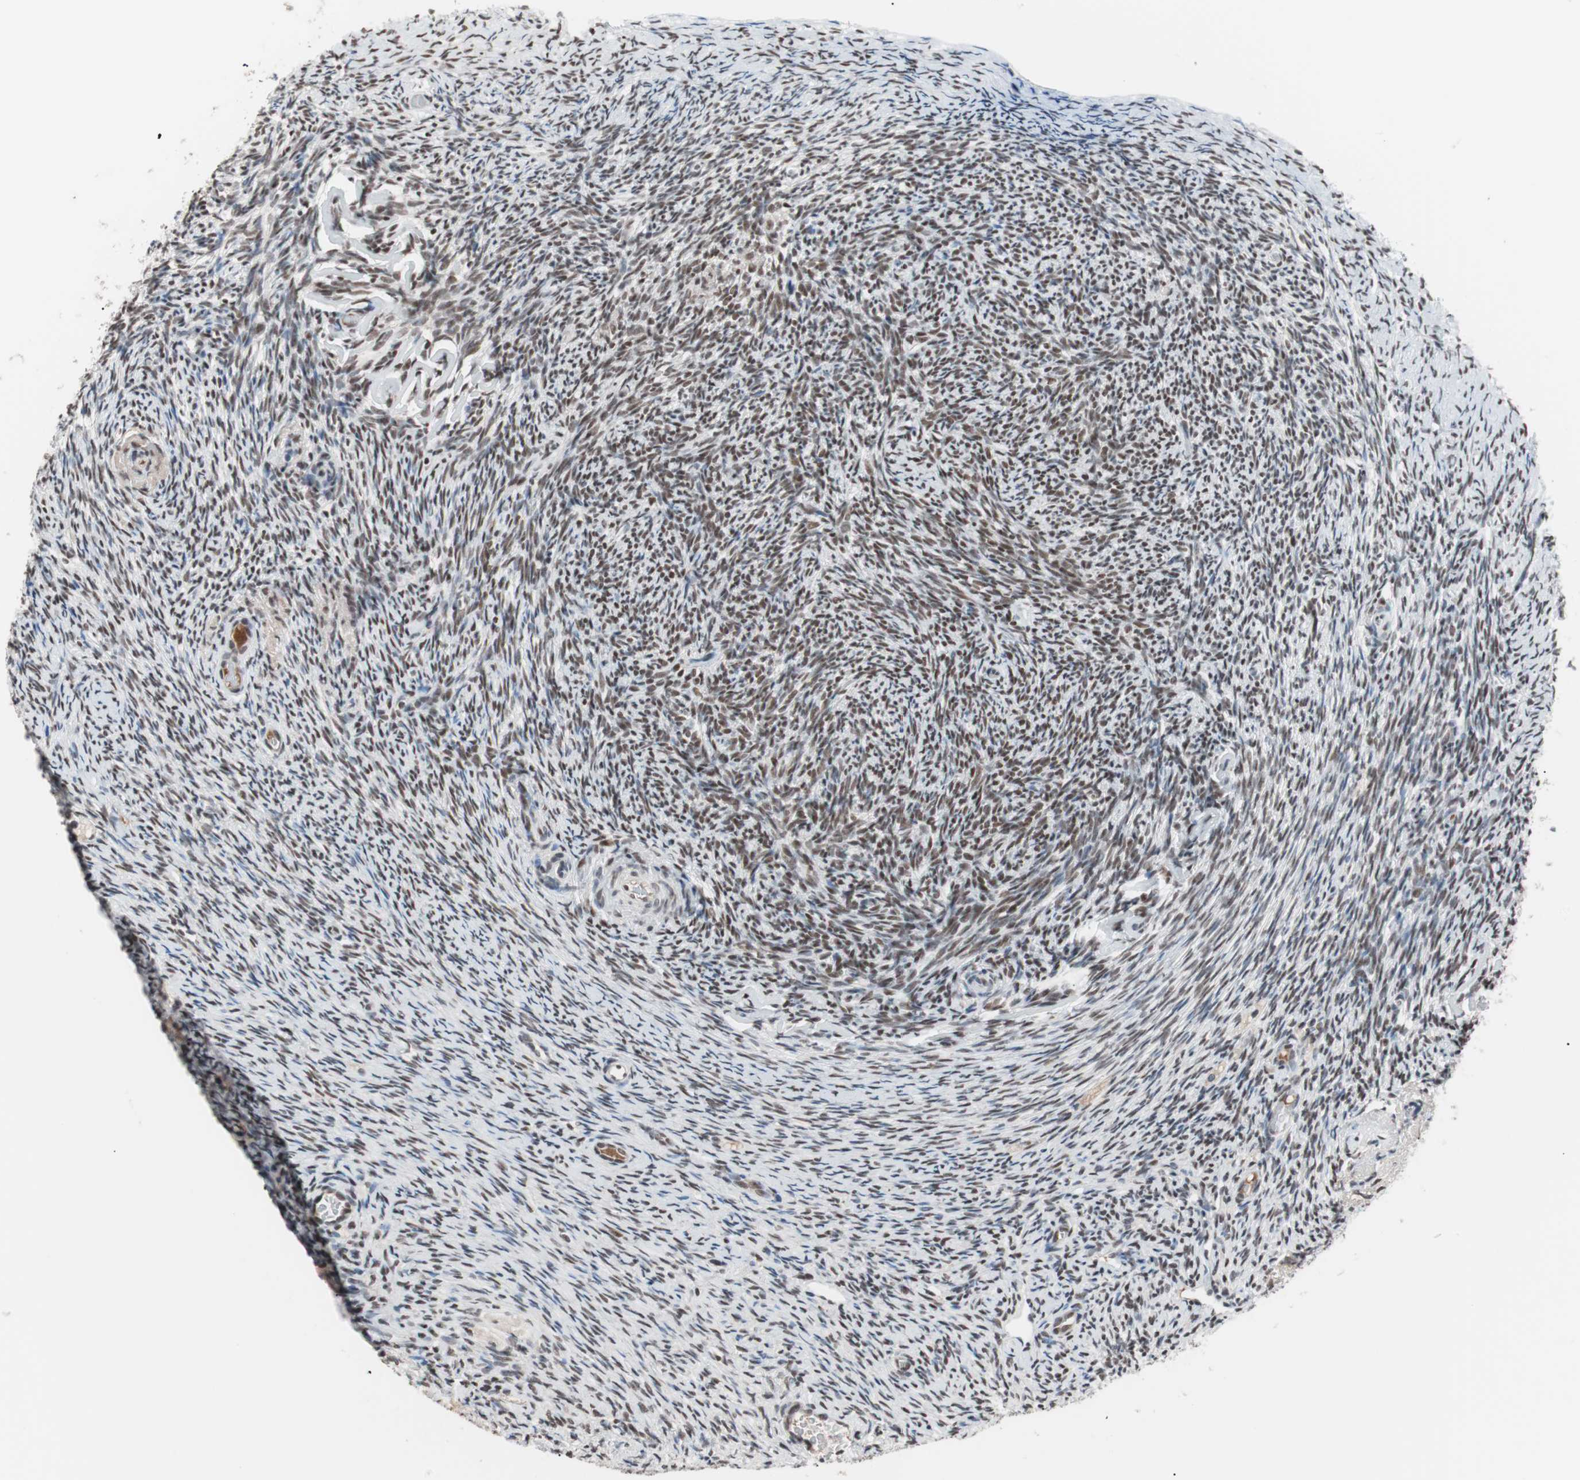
{"staining": {"intensity": "moderate", "quantity": "25%-75%", "location": "nuclear"}, "tissue": "ovary", "cell_type": "Ovarian stroma cells", "image_type": "normal", "snomed": [{"axis": "morphology", "description": "Normal tissue, NOS"}, {"axis": "topography", "description": "Ovary"}], "caption": "Brown immunohistochemical staining in benign human ovary displays moderate nuclear positivity in approximately 25%-75% of ovarian stroma cells.", "gene": "LIG3", "patient": {"sex": "female", "age": 60}}